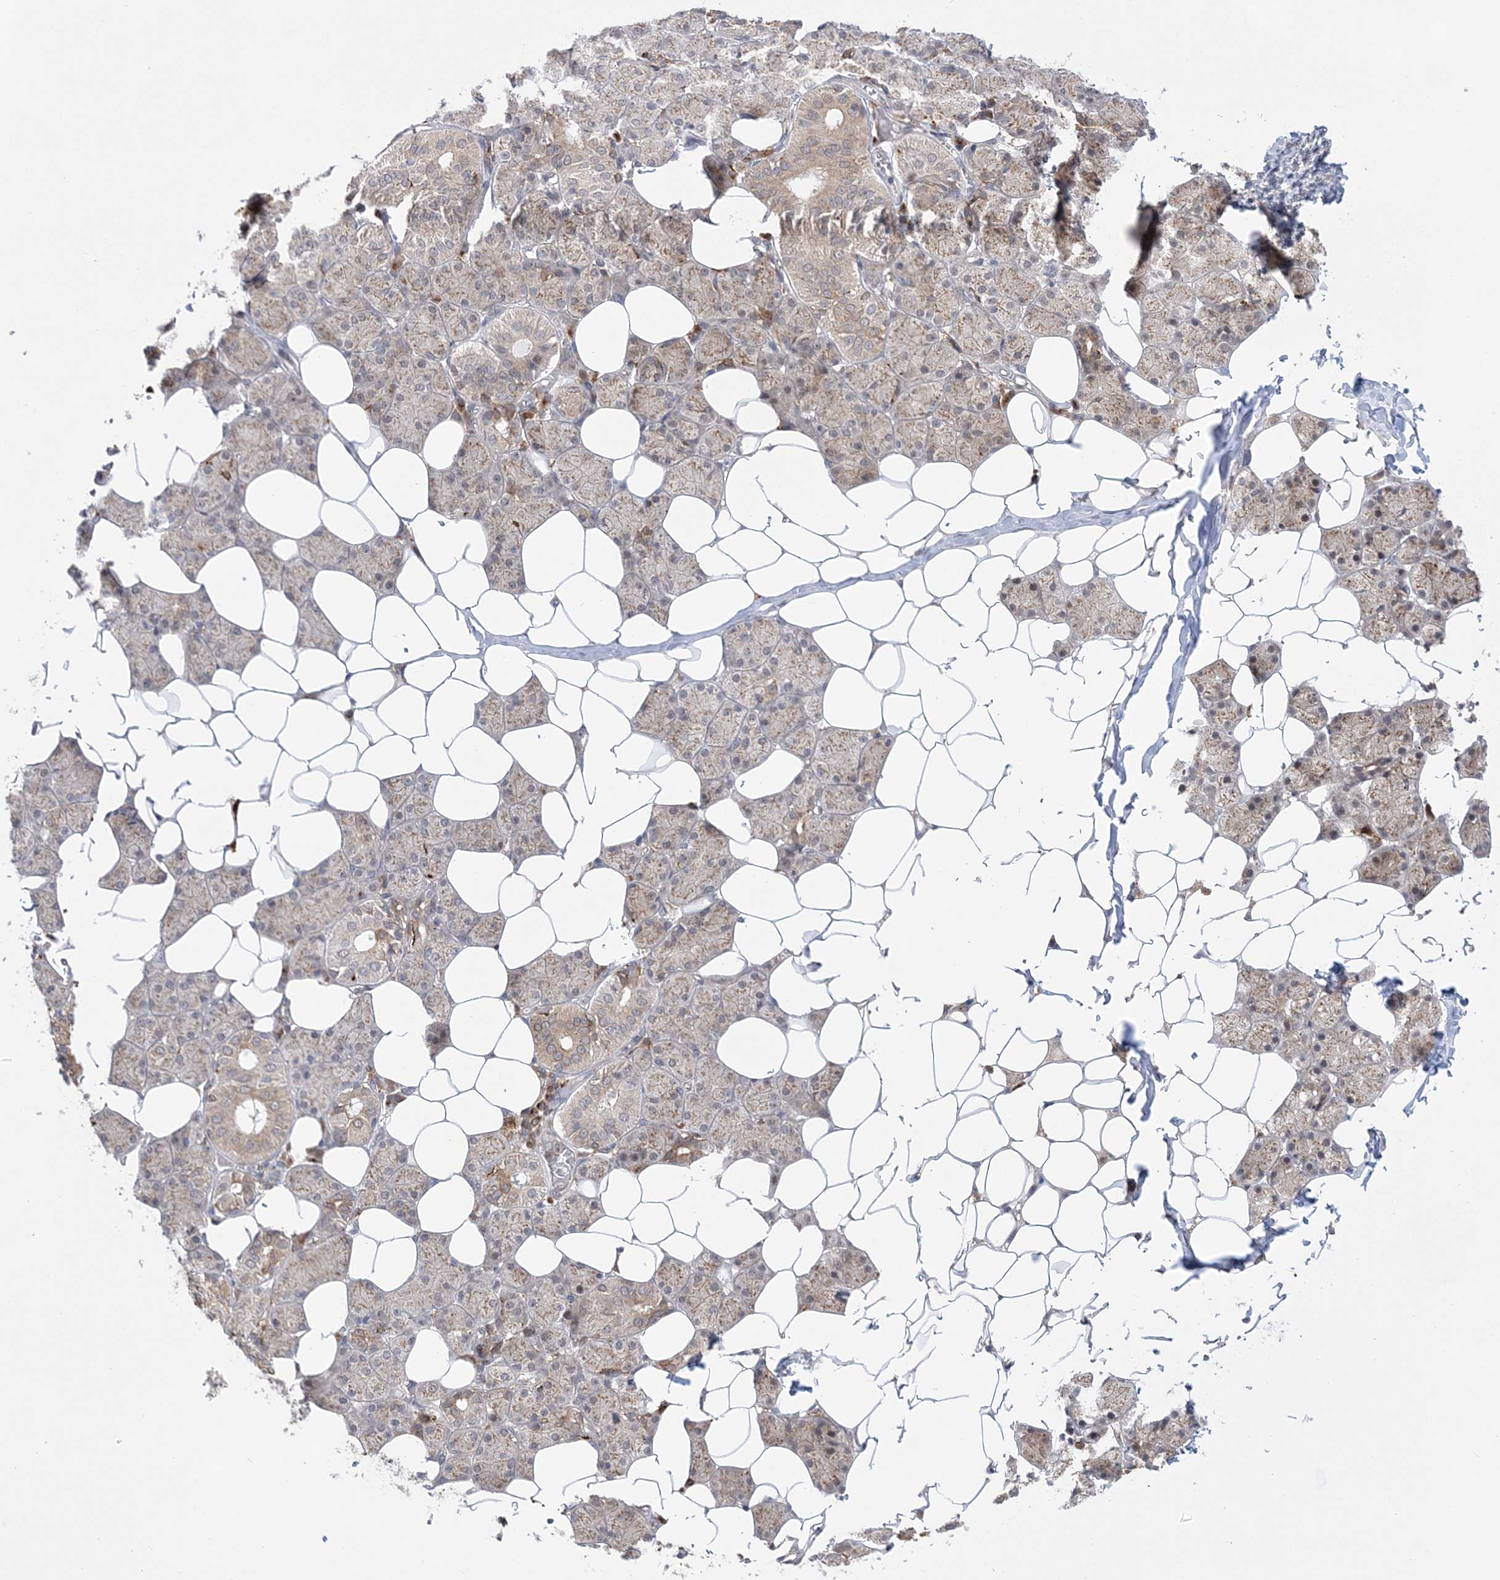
{"staining": {"intensity": "moderate", "quantity": "25%-75%", "location": "cytoplasmic/membranous"}, "tissue": "salivary gland", "cell_type": "Glandular cells", "image_type": "normal", "snomed": [{"axis": "morphology", "description": "Normal tissue, NOS"}, {"axis": "topography", "description": "Salivary gland"}], "caption": "Immunohistochemical staining of benign human salivary gland displays moderate cytoplasmic/membranous protein staining in approximately 25%-75% of glandular cells. Ihc stains the protein of interest in brown and the nuclei are stained blue.", "gene": "ANAPC15", "patient": {"sex": "female", "age": 33}}